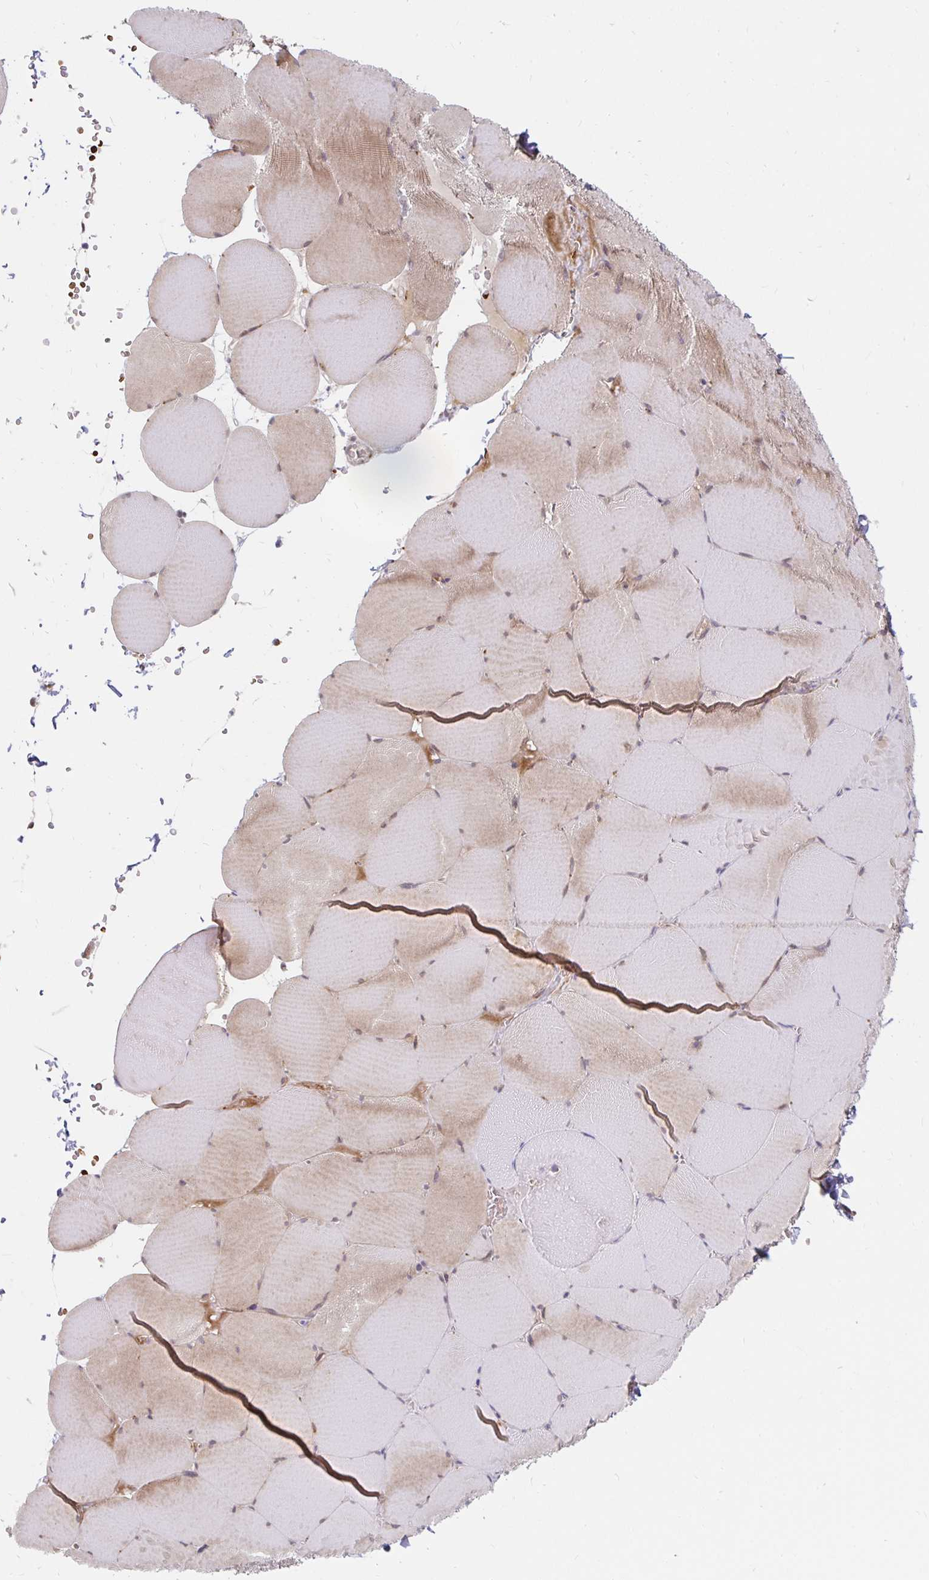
{"staining": {"intensity": "weak", "quantity": ">75%", "location": "cytoplasmic/membranous"}, "tissue": "skeletal muscle", "cell_type": "Myocytes", "image_type": "normal", "snomed": [{"axis": "morphology", "description": "Normal tissue, NOS"}, {"axis": "topography", "description": "Skeletal muscle"}, {"axis": "topography", "description": "Head-Neck"}], "caption": "Skeletal muscle stained with DAB immunohistochemistry (IHC) displays low levels of weak cytoplasmic/membranous positivity in about >75% of myocytes. The staining was performed using DAB, with brown indicating positive protein expression. Nuclei are stained blue with hematoxylin.", "gene": "MRPL28", "patient": {"sex": "male", "age": 66}}